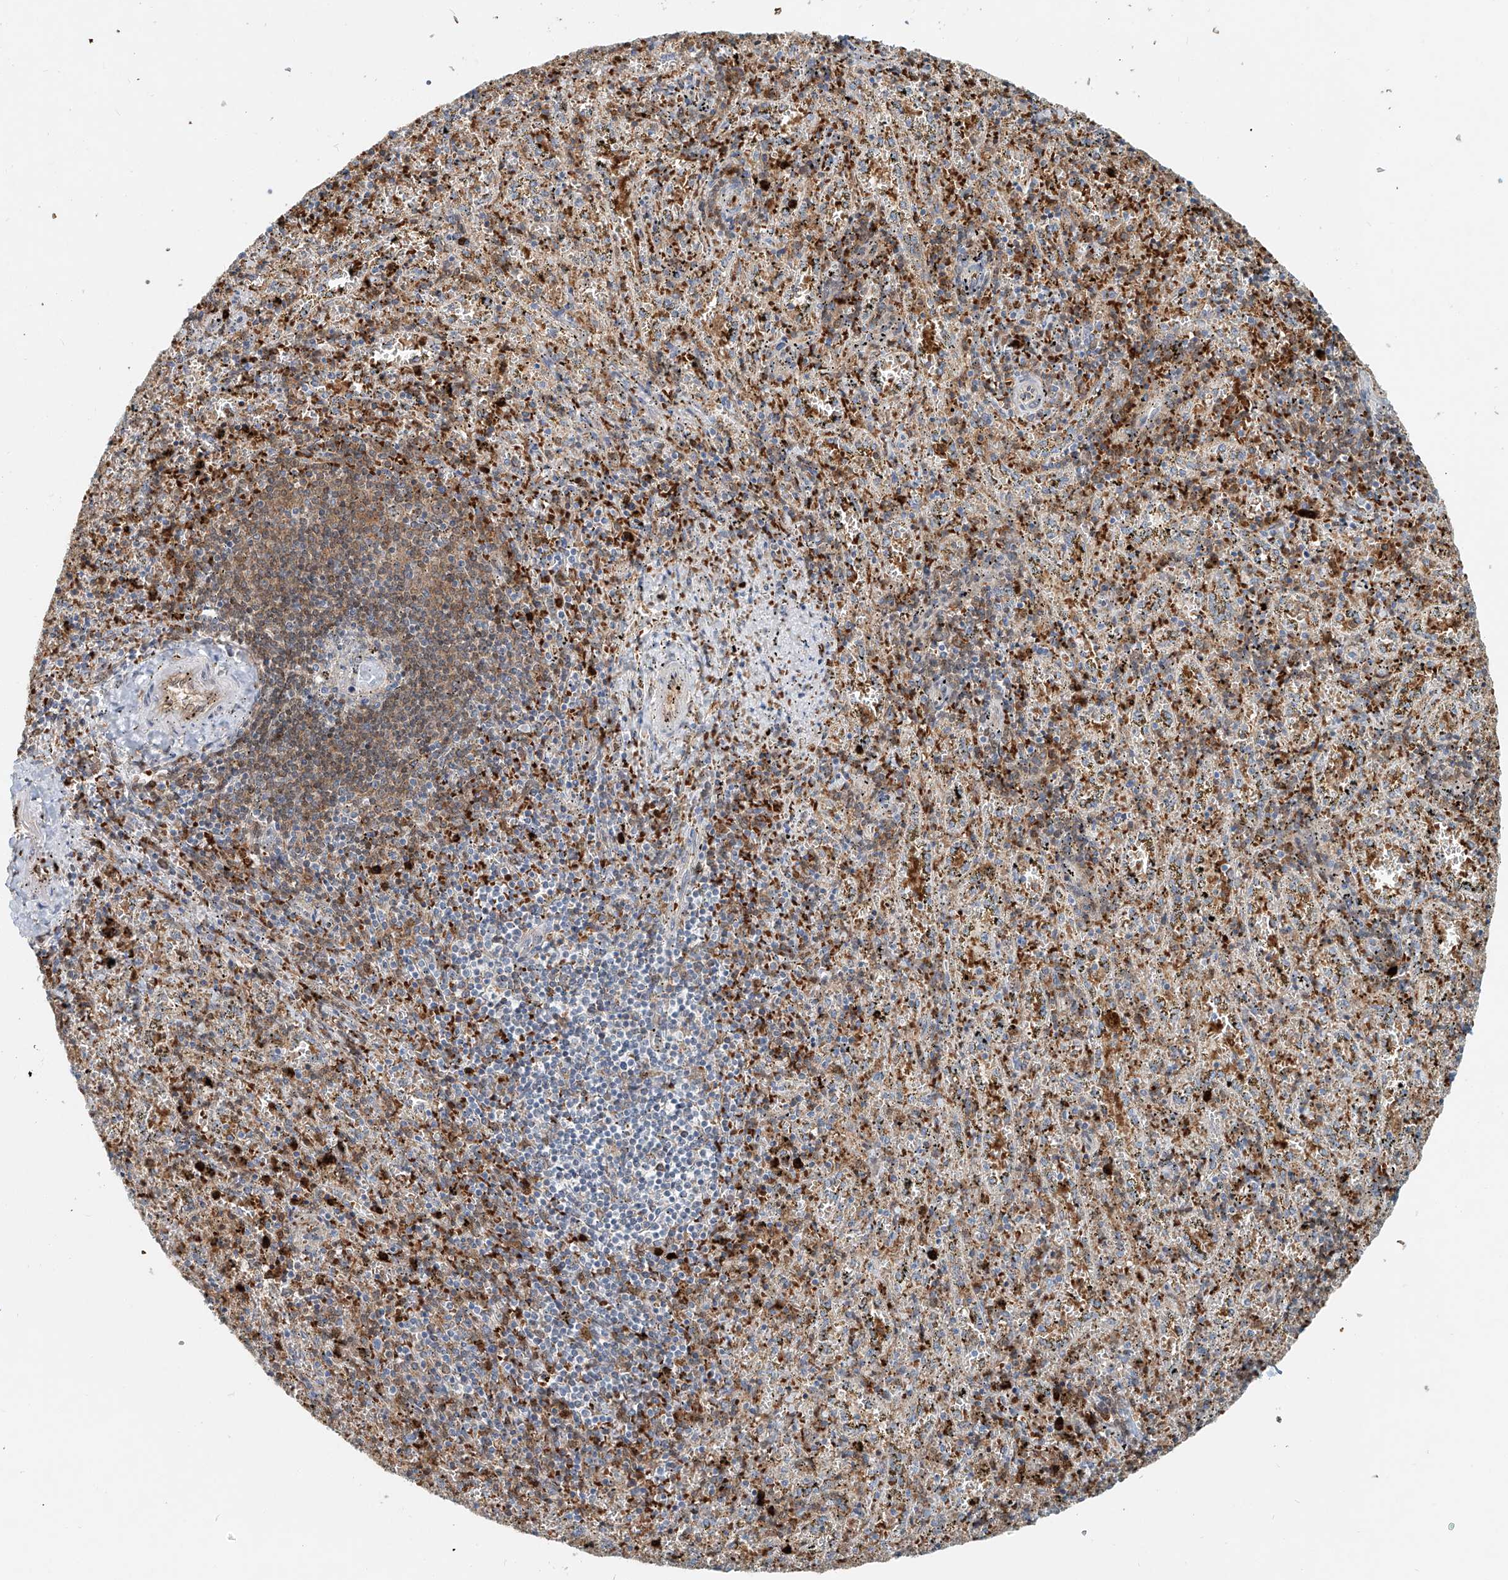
{"staining": {"intensity": "strong", "quantity": "25%-75%", "location": "cytoplasmic/membranous"}, "tissue": "spleen", "cell_type": "Cells in red pulp", "image_type": "normal", "snomed": [{"axis": "morphology", "description": "Normal tissue, NOS"}, {"axis": "topography", "description": "Spleen"}], "caption": "Cells in red pulp show high levels of strong cytoplasmic/membranous expression in about 25%-75% of cells in unremarkable spleen.", "gene": "PTPRA", "patient": {"sex": "male", "age": 11}}